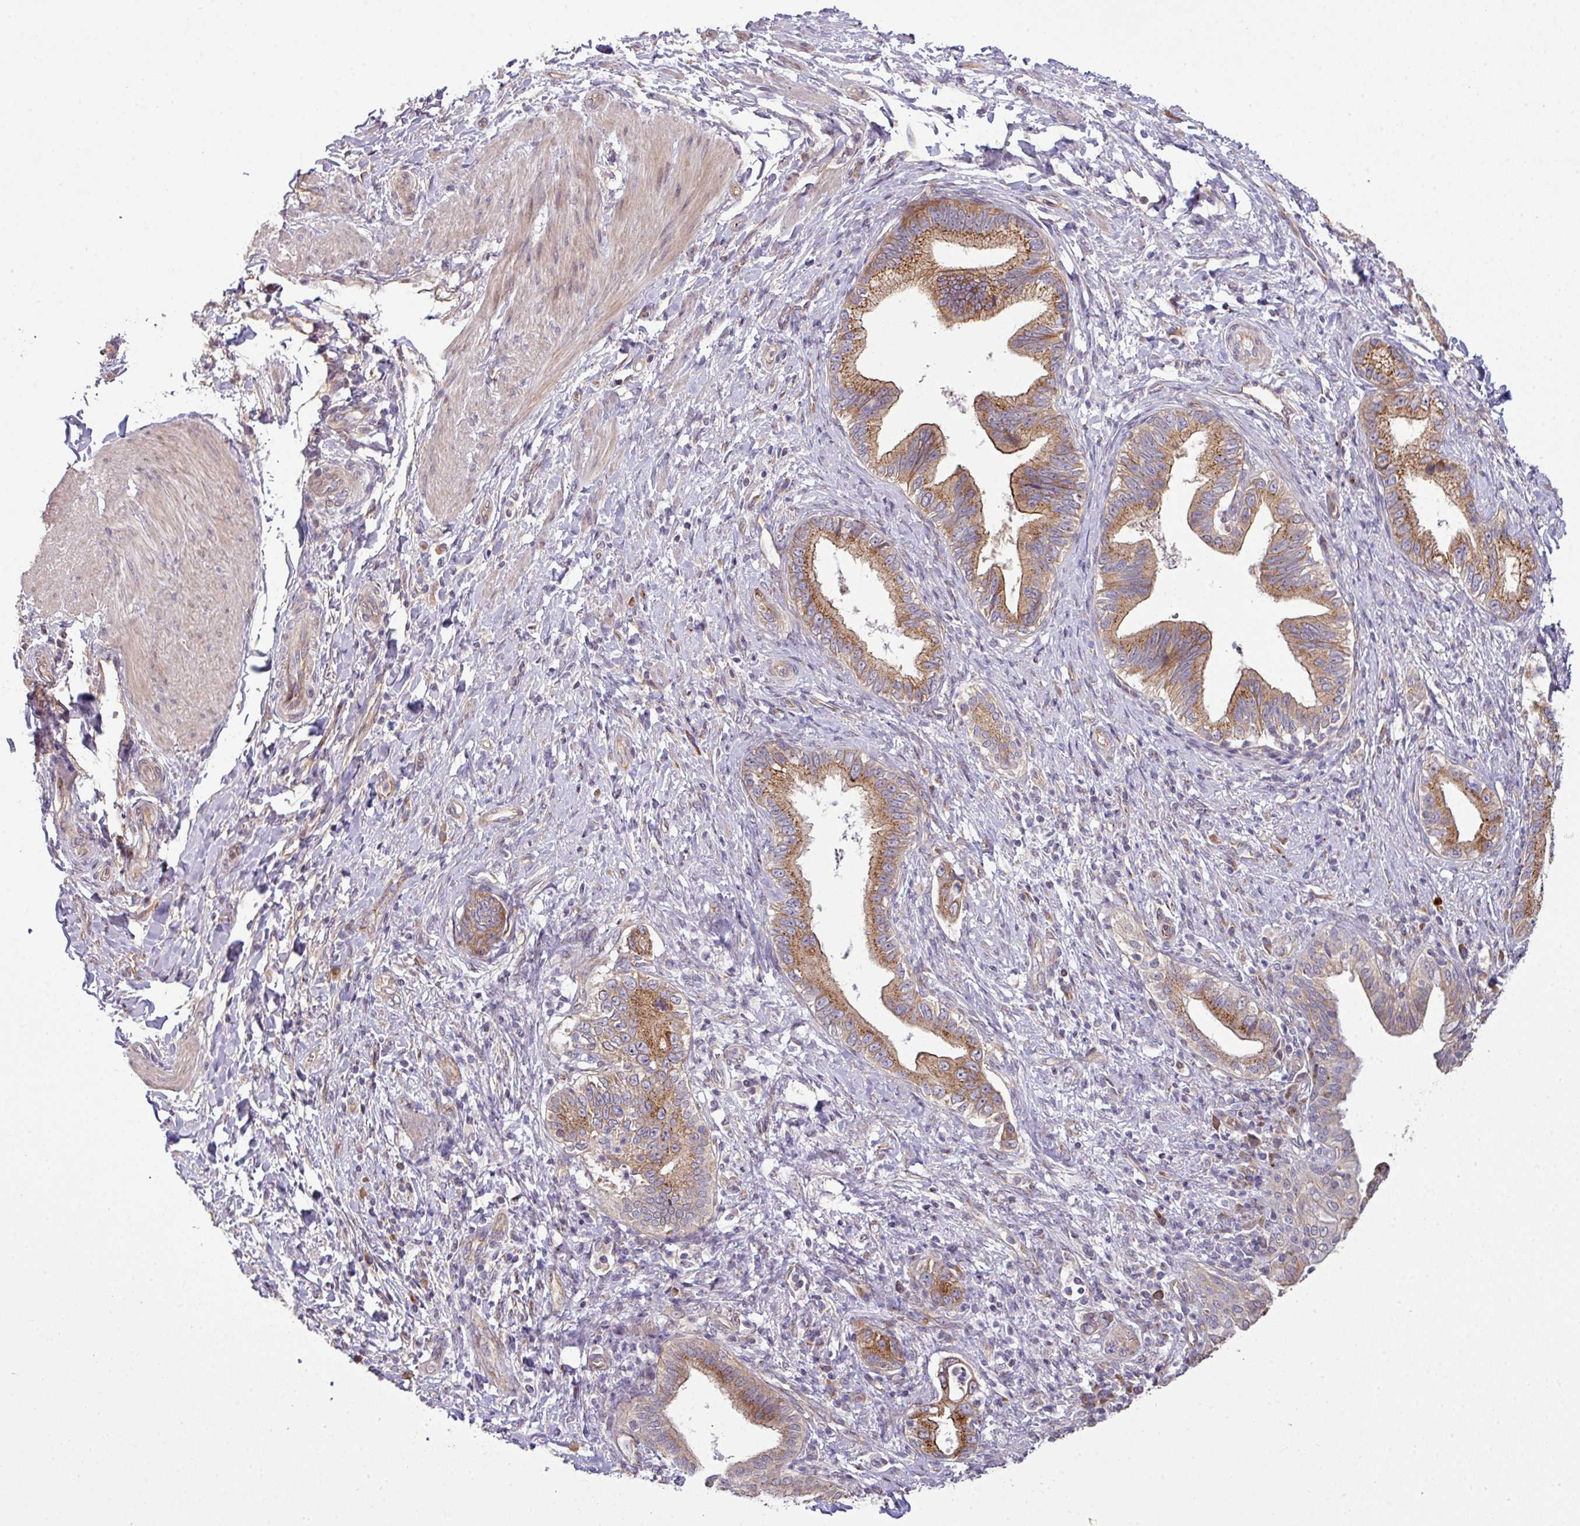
{"staining": {"intensity": "moderate", "quantity": ">75%", "location": "cytoplasmic/membranous"}, "tissue": "pancreatic cancer", "cell_type": "Tumor cells", "image_type": "cancer", "snomed": [{"axis": "morphology", "description": "Adenocarcinoma, NOS"}, {"axis": "topography", "description": "Pancreas"}], "caption": "IHC photomicrograph of neoplastic tissue: pancreatic cancer stained using immunohistochemistry demonstrates medium levels of moderate protein expression localized specifically in the cytoplasmic/membranous of tumor cells, appearing as a cytoplasmic/membranous brown color.", "gene": "TIMMDC1", "patient": {"sex": "female", "age": 55}}